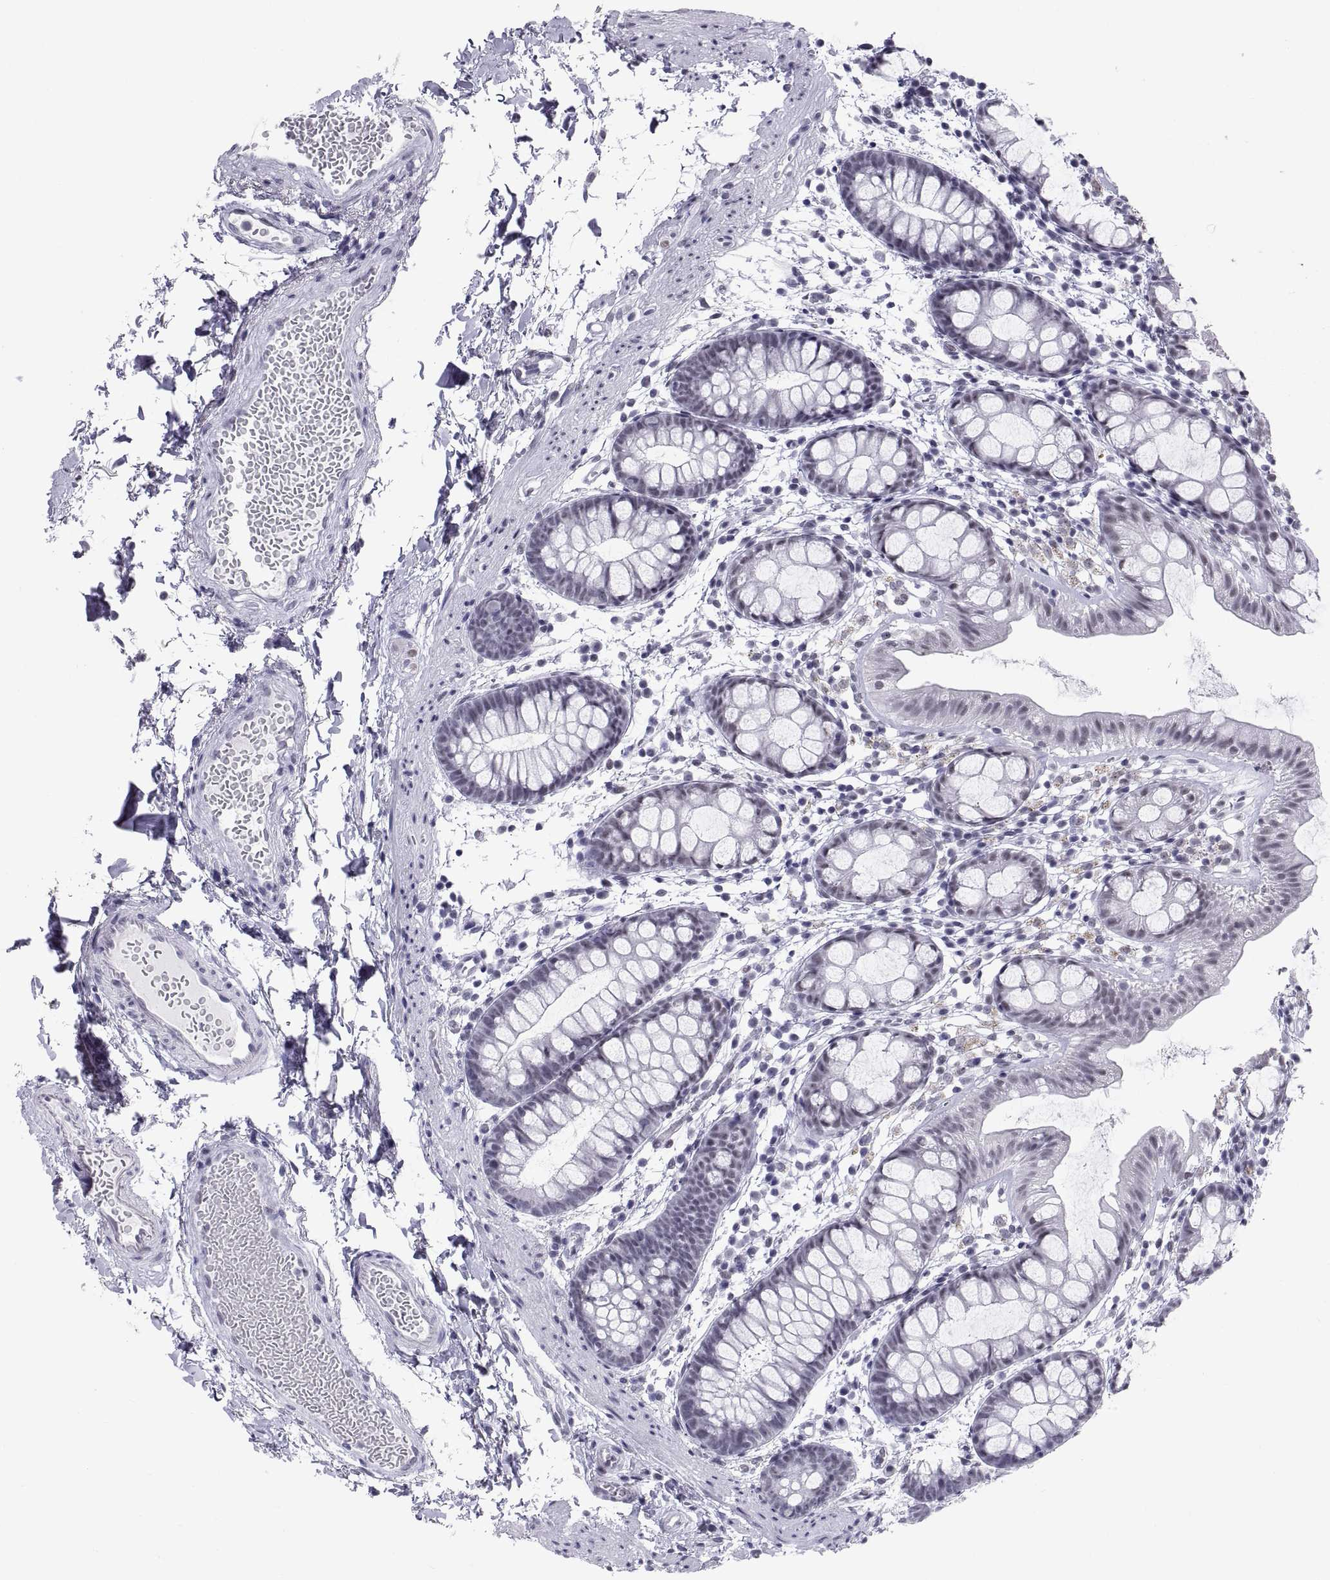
{"staining": {"intensity": "negative", "quantity": "none", "location": "none"}, "tissue": "rectum", "cell_type": "Glandular cells", "image_type": "normal", "snomed": [{"axis": "morphology", "description": "Normal tissue, NOS"}, {"axis": "topography", "description": "Rectum"}], "caption": "High power microscopy photomicrograph of an immunohistochemistry (IHC) micrograph of unremarkable rectum, revealing no significant staining in glandular cells.", "gene": "NEUROD6", "patient": {"sex": "male", "age": 57}}